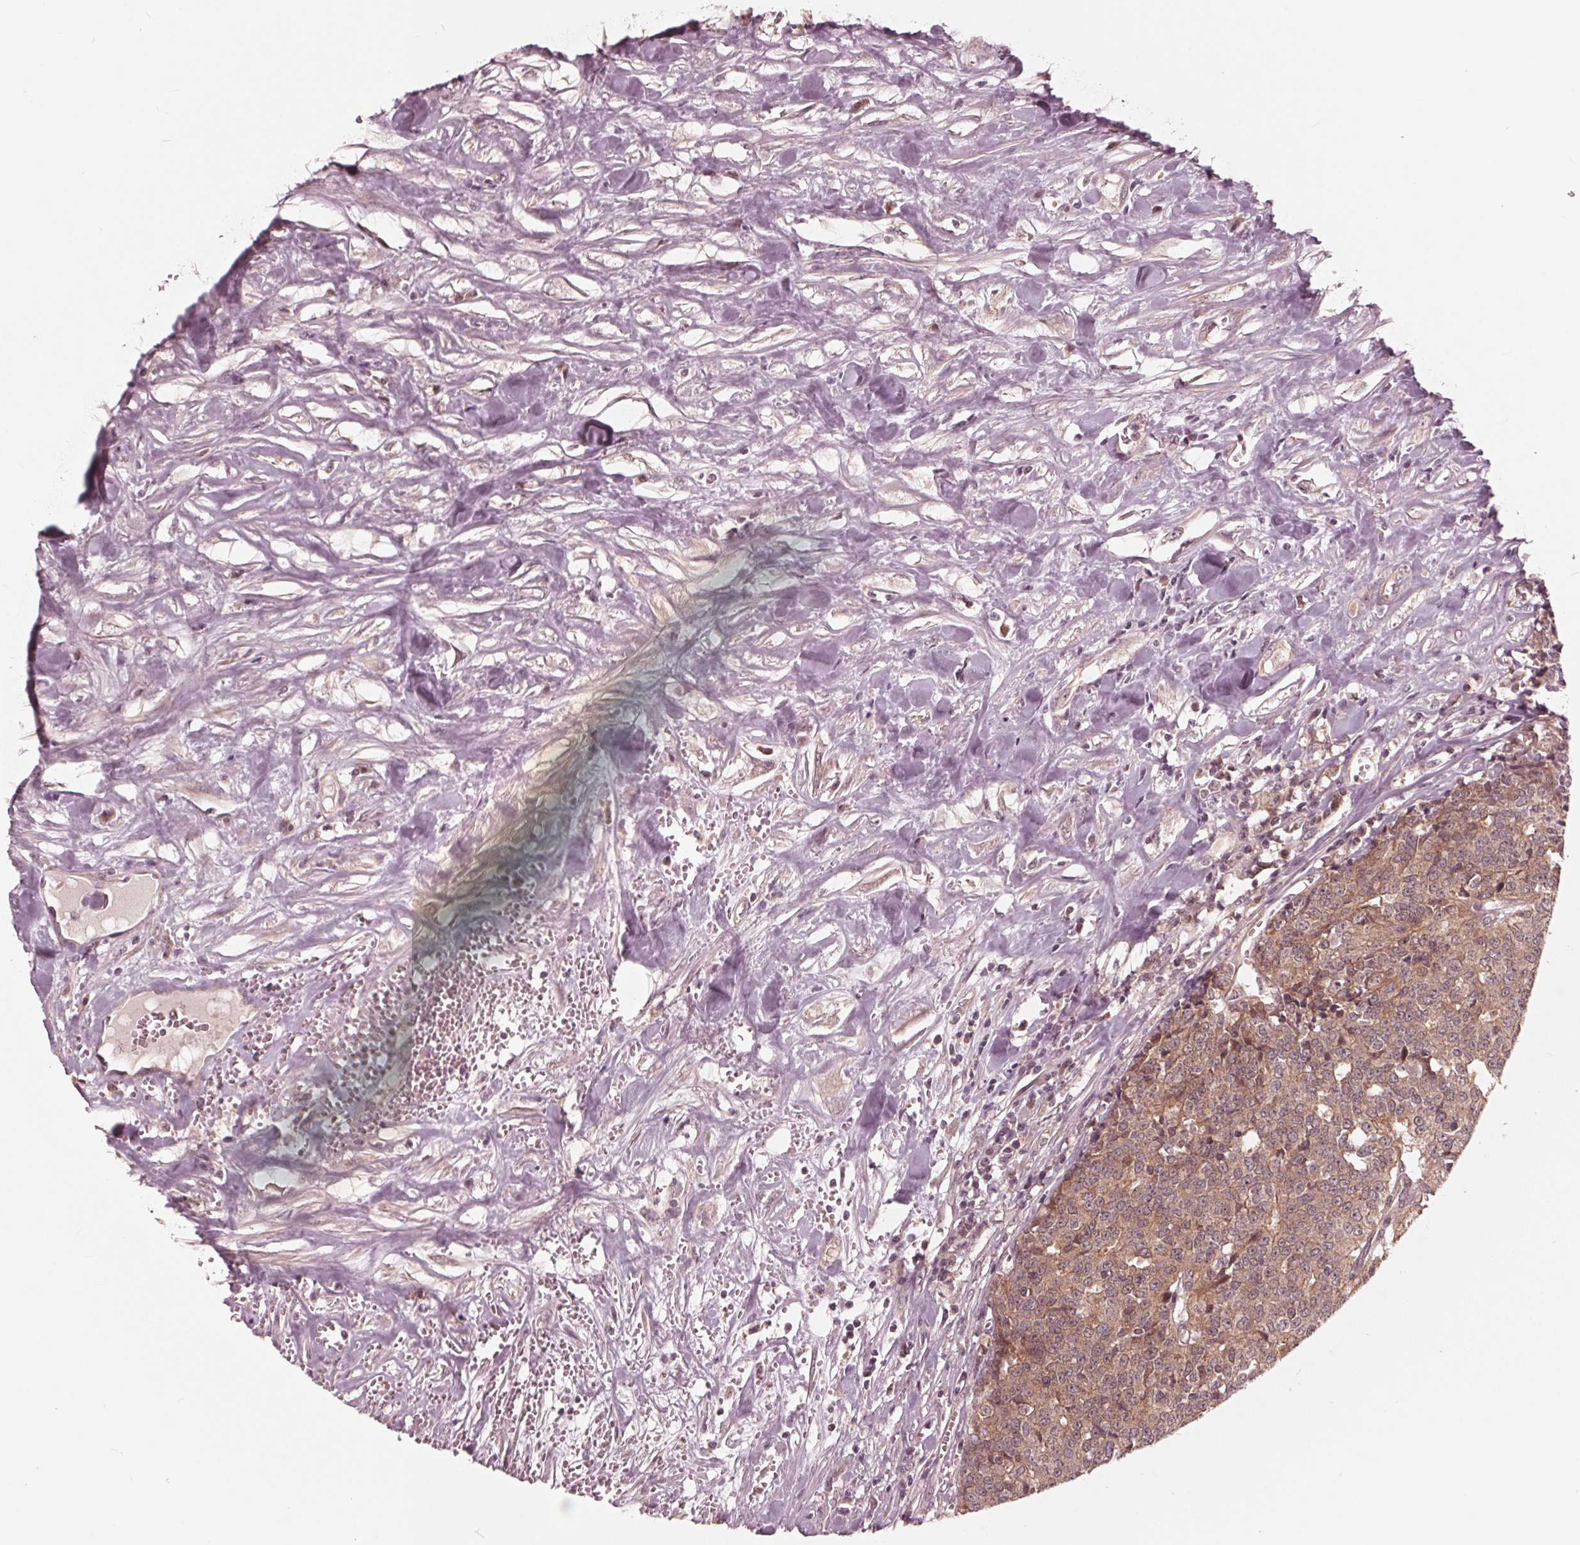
{"staining": {"intensity": "moderate", "quantity": ">75%", "location": "cytoplasmic/membranous"}, "tissue": "prostate cancer", "cell_type": "Tumor cells", "image_type": "cancer", "snomed": [{"axis": "morphology", "description": "Adenocarcinoma, High grade"}, {"axis": "topography", "description": "Prostate and seminal vesicle, NOS"}], "caption": "The micrograph displays staining of prostate high-grade adenocarcinoma, revealing moderate cytoplasmic/membranous protein expression (brown color) within tumor cells. Nuclei are stained in blue.", "gene": "UBALD1", "patient": {"sex": "male", "age": 60}}